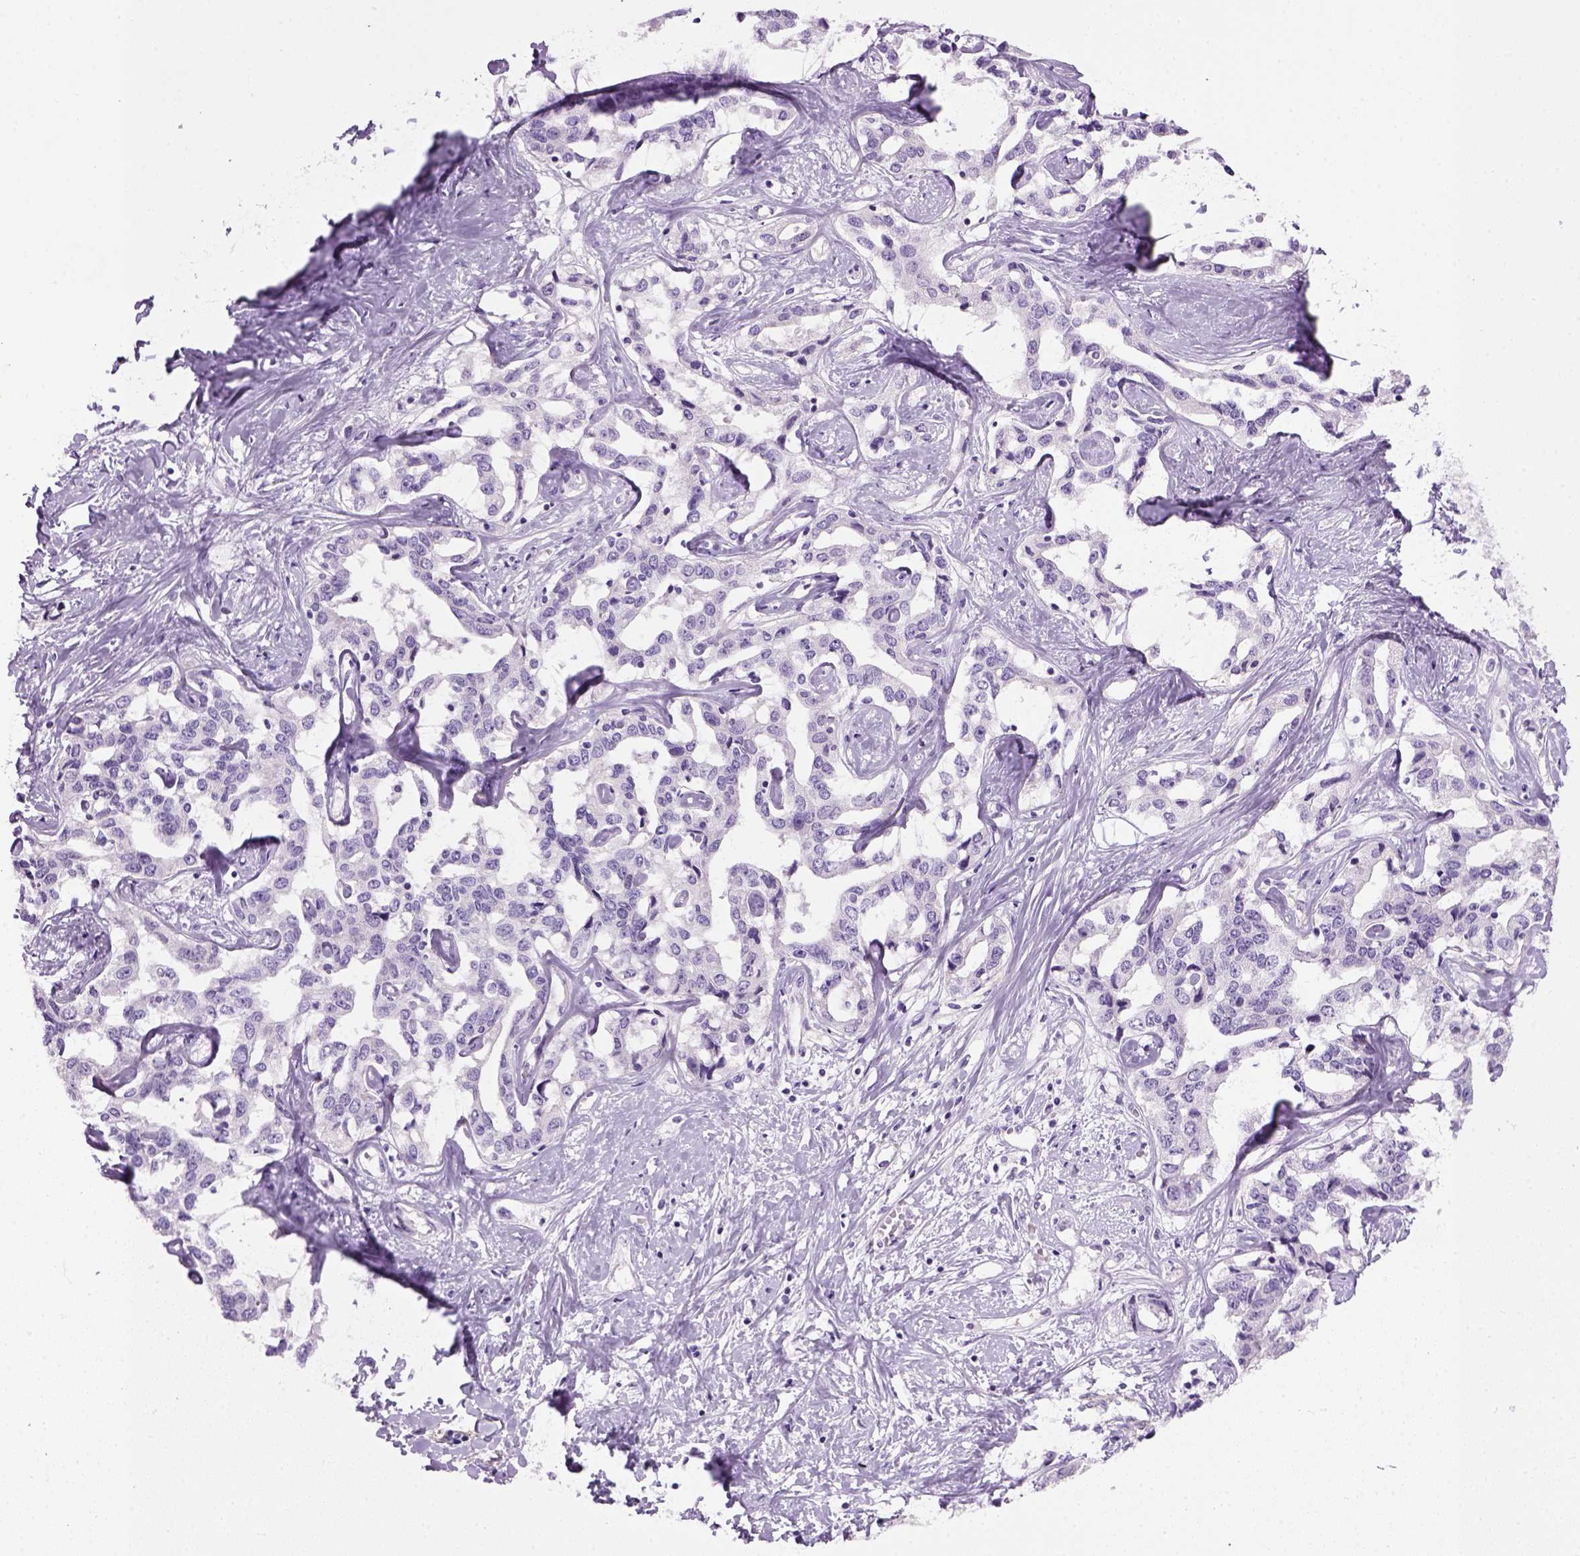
{"staining": {"intensity": "negative", "quantity": "none", "location": "none"}, "tissue": "liver cancer", "cell_type": "Tumor cells", "image_type": "cancer", "snomed": [{"axis": "morphology", "description": "Cholangiocarcinoma"}, {"axis": "topography", "description": "Liver"}], "caption": "Photomicrograph shows no significant protein positivity in tumor cells of cholangiocarcinoma (liver).", "gene": "FAM161A", "patient": {"sex": "male", "age": 59}}